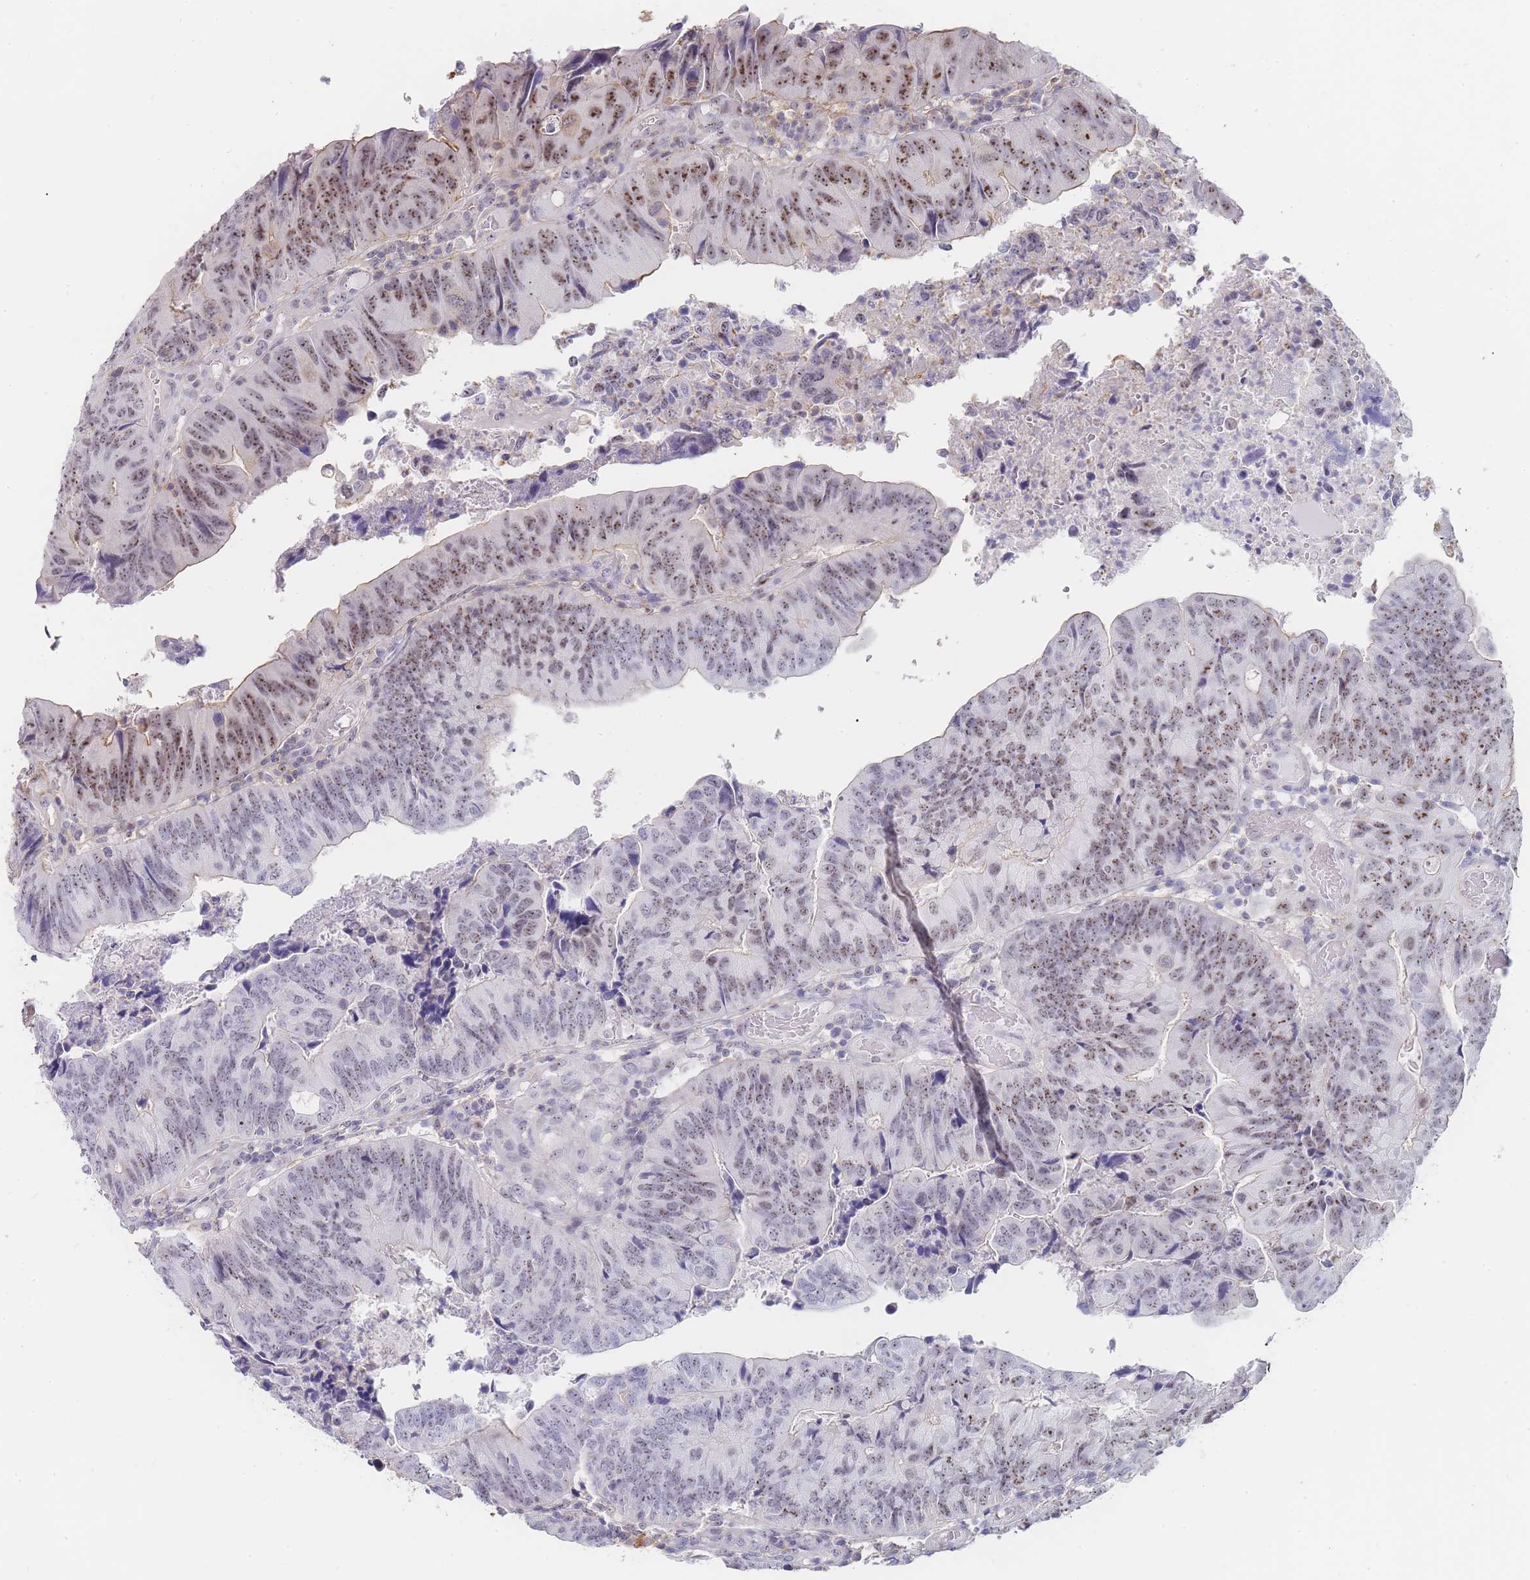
{"staining": {"intensity": "moderate", "quantity": "25%-75%", "location": "nuclear"}, "tissue": "colorectal cancer", "cell_type": "Tumor cells", "image_type": "cancer", "snomed": [{"axis": "morphology", "description": "Adenocarcinoma, NOS"}, {"axis": "topography", "description": "Colon"}], "caption": "DAB (3,3'-diaminobenzidine) immunohistochemical staining of colorectal cancer displays moderate nuclear protein staining in approximately 25%-75% of tumor cells.", "gene": "NOP14", "patient": {"sex": "female", "age": 67}}